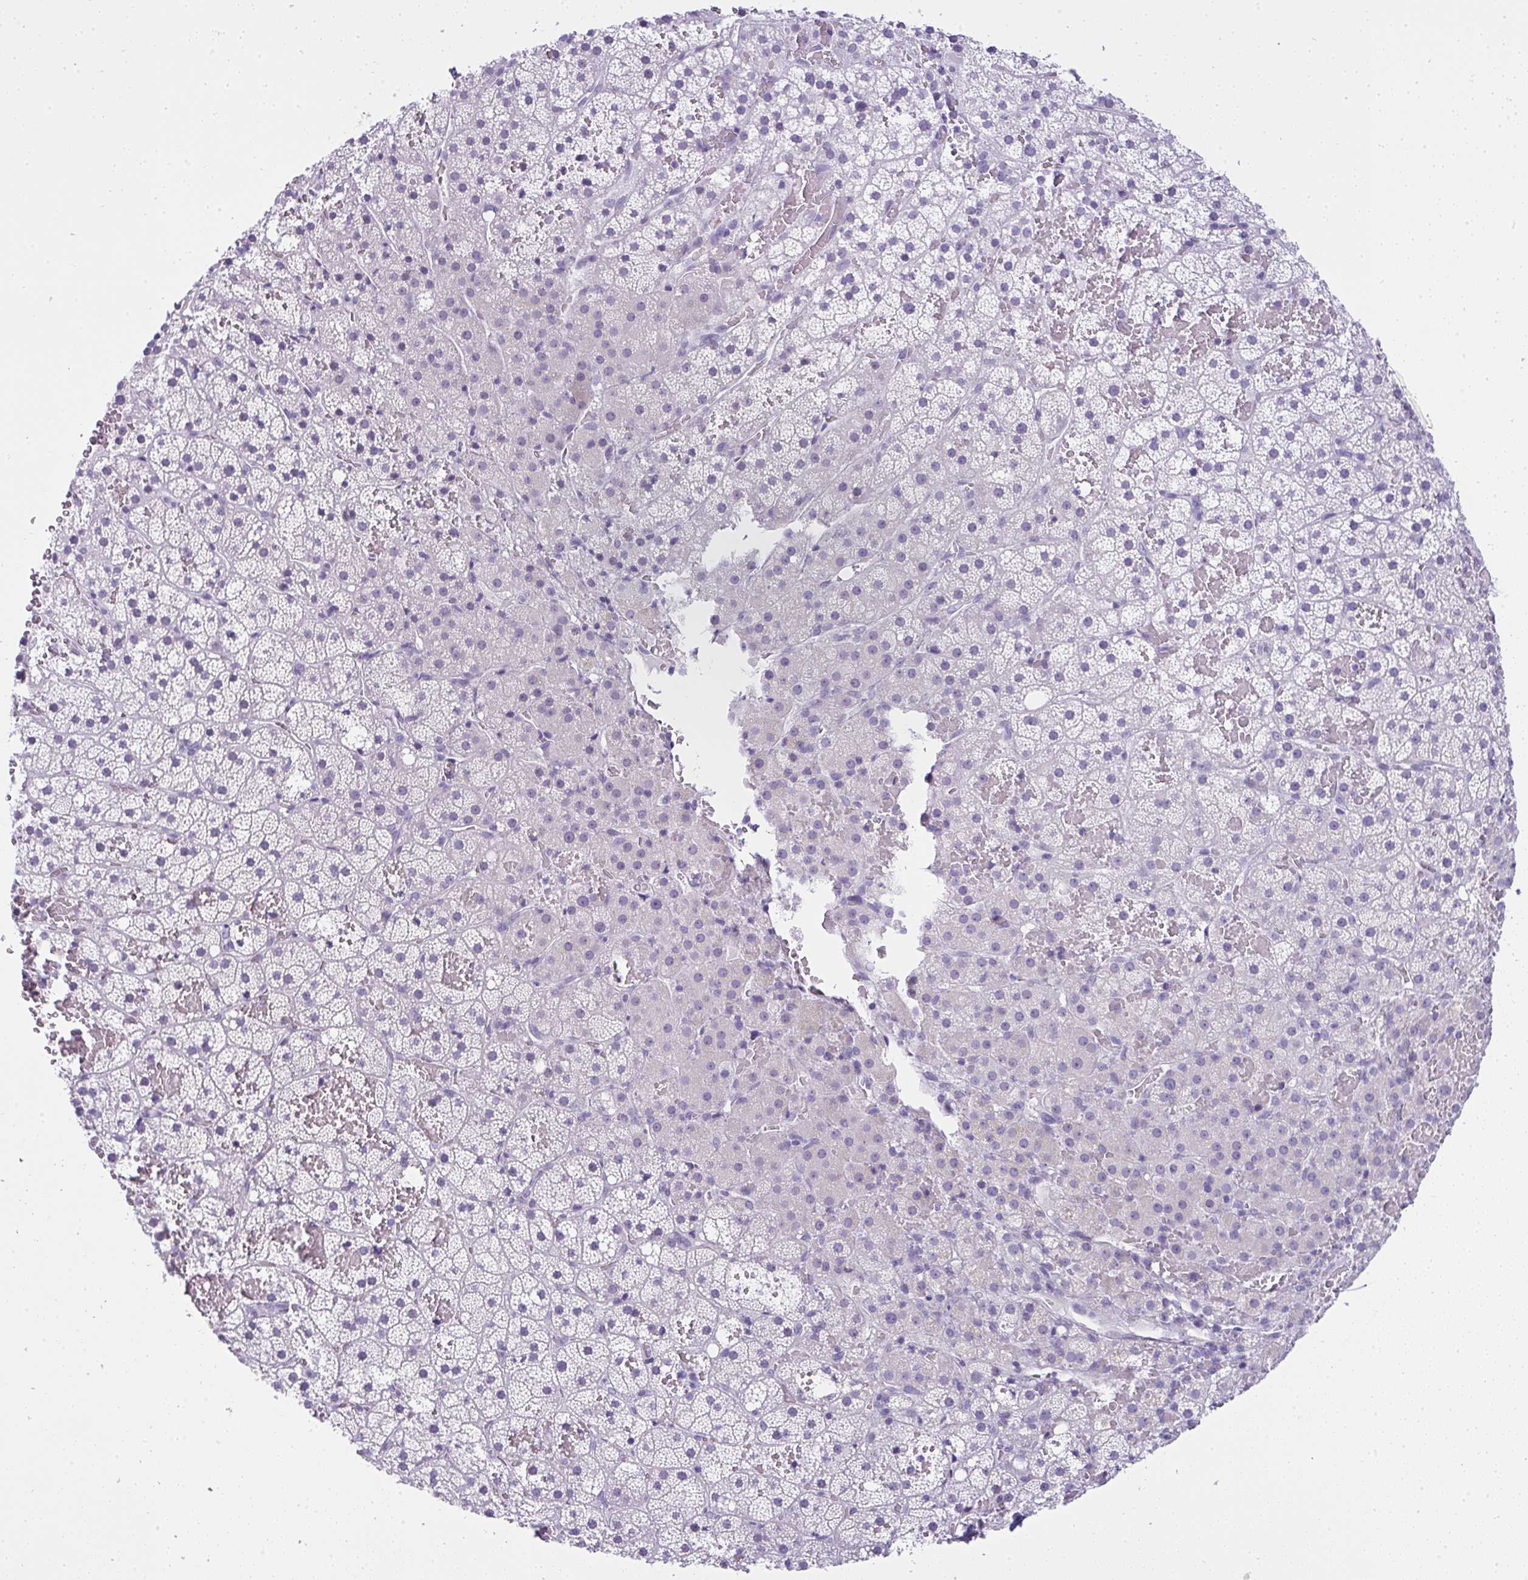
{"staining": {"intensity": "negative", "quantity": "none", "location": "none"}, "tissue": "adrenal gland", "cell_type": "Glandular cells", "image_type": "normal", "snomed": [{"axis": "morphology", "description": "Normal tissue, NOS"}, {"axis": "topography", "description": "Adrenal gland"}], "caption": "Immunohistochemistry of unremarkable adrenal gland reveals no positivity in glandular cells. Brightfield microscopy of immunohistochemistry (IHC) stained with DAB (brown) and hematoxylin (blue), captured at high magnification.", "gene": "RNF183", "patient": {"sex": "male", "age": 53}}